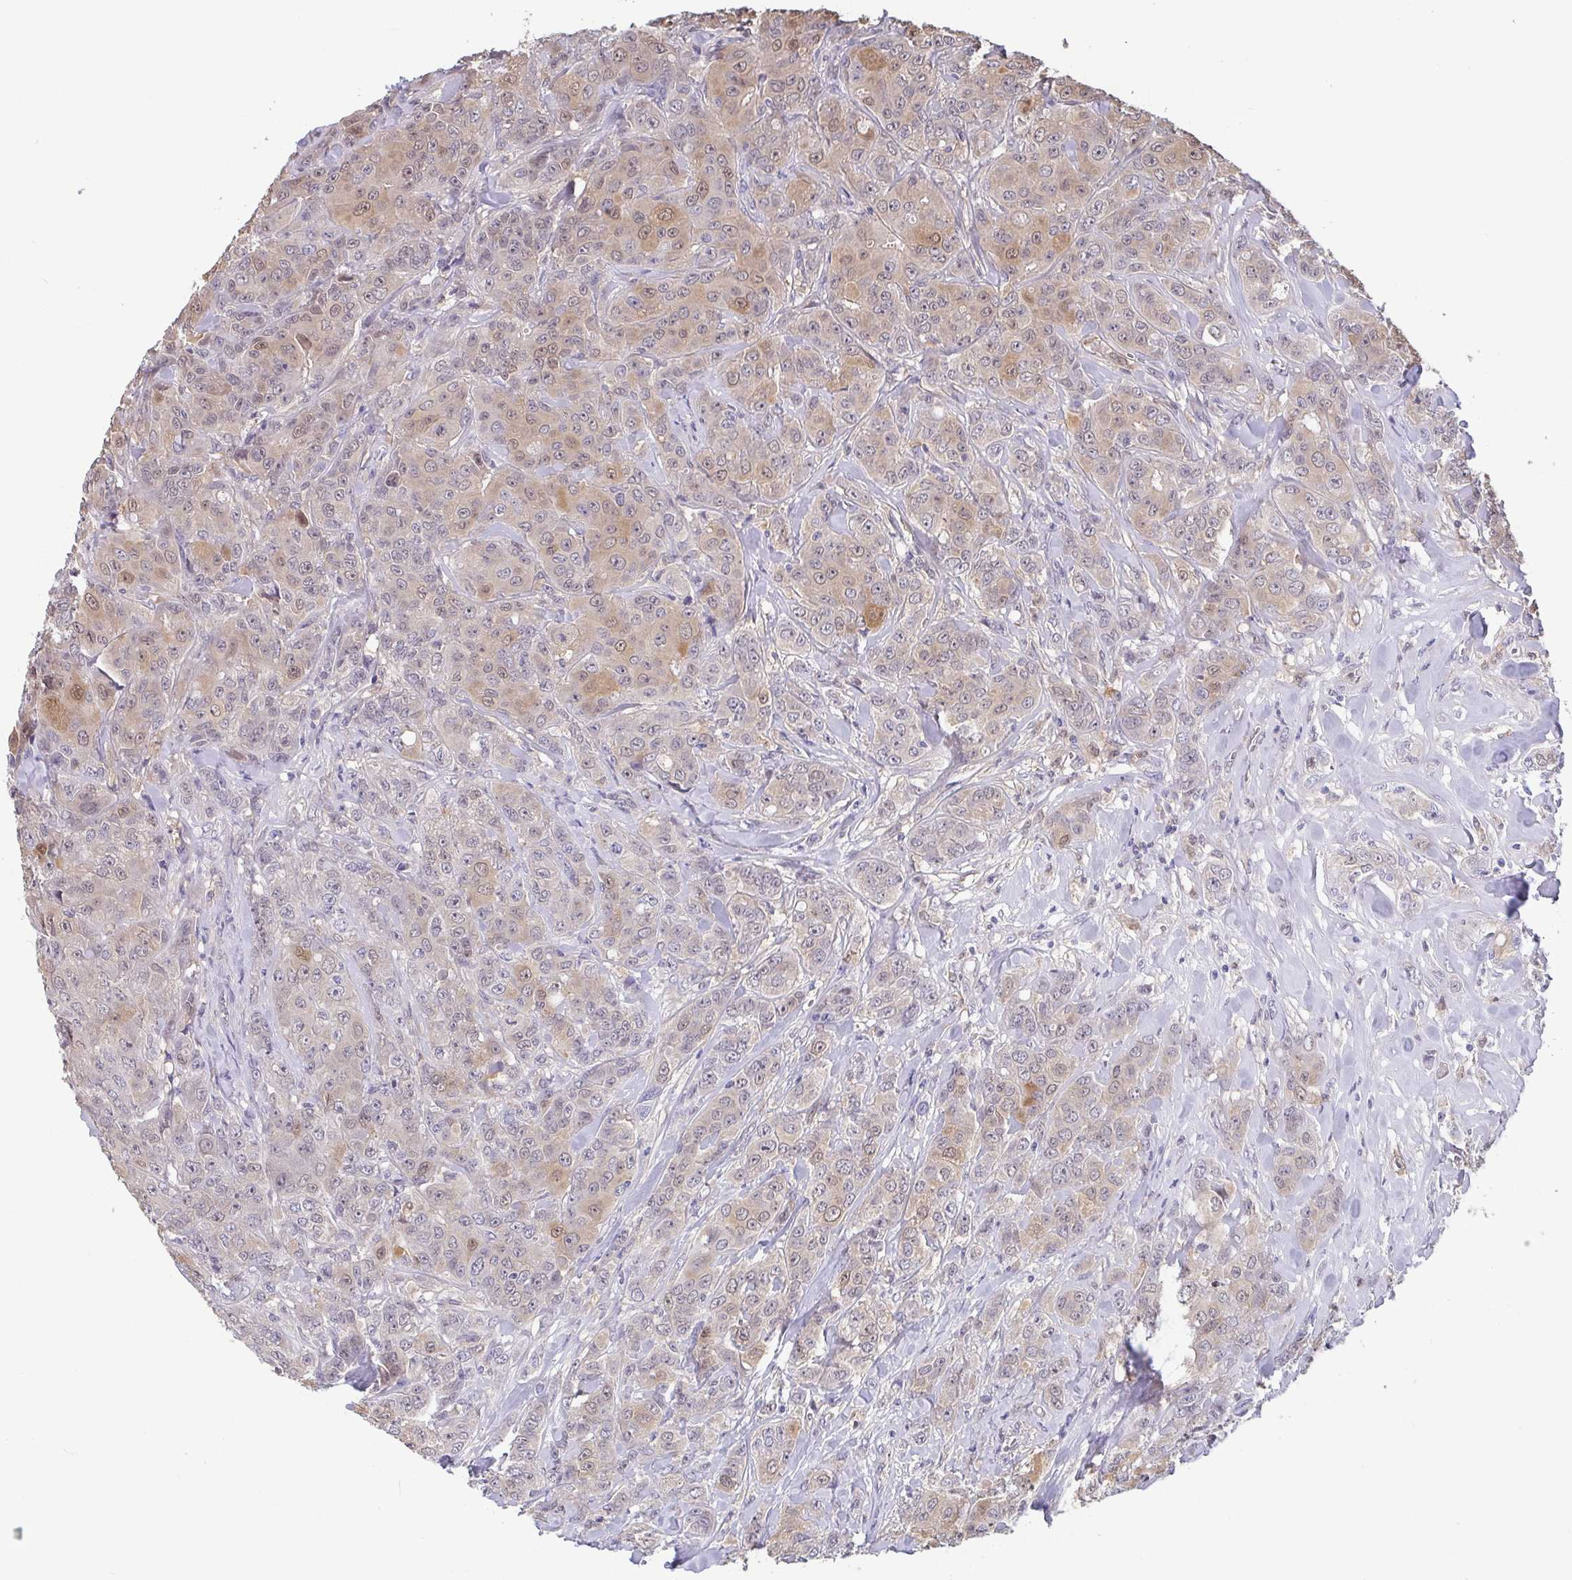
{"staining": {"intensity": "weak", "quantity": "25%-75%", "location": "cytoplasmic/membranous,nuclear"}, "tissue": "breast cancer", "cell_type": "Tumor cells", "image_type": "cancer", "snomed": [{"axis": "morphology", "description": "Normal tissue, NOS"}, {"axis": "morphology", "description": "Duct carcinoma"}, {"axis": "topography", "description": "Breast"}], "caption": "Immunohistochemistry micrograph of human breast invasive ductal carcinoma stained for a protein (brown), which reveals low levels of weak cytoplasmic/membranous and nuclear expression in about 25%-75% of tumor cells.", "gene": "IDH1", "patient": {"sex": "female", "age": 43}}